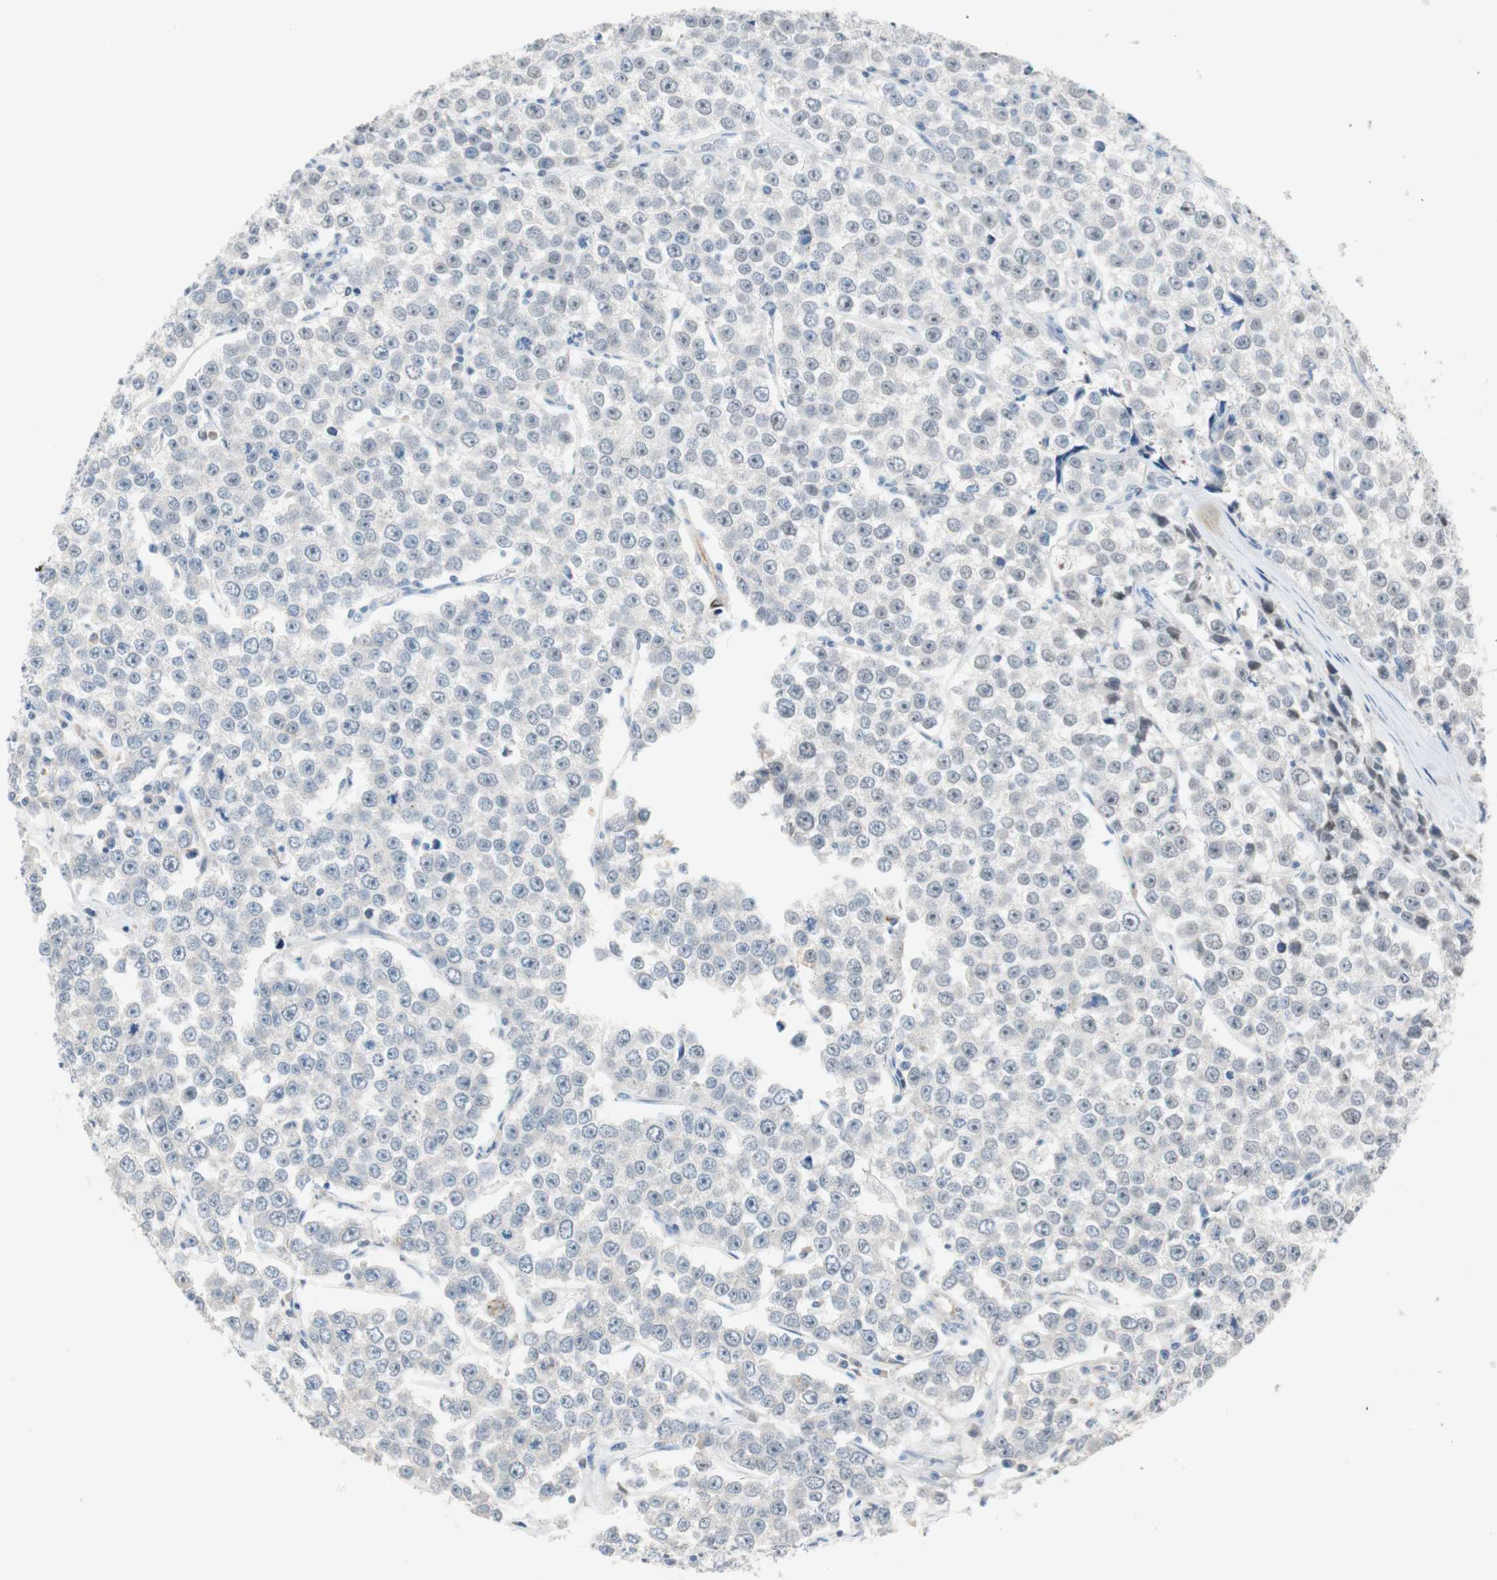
{"staining": {"intensity": "negative", "quantity": "none", "location": "none"}, "tissue": "testis cancer", "cell_type": "Tumor cells", "image_type": "cancer", "snomed": [{"axis": "morphology", "description": "Seminoma, NOS"}, {"axis": "morphology", "description": "Carcinoma, Embryonal, NOS"}, {"axis": "topography", "description": "Testis"}], "caption": "Micrograph shows no protein staining in tumor cells of testis cancer tissue.", "gene": "PDZK1", "patient": {"sex": "male", "age": 52}}